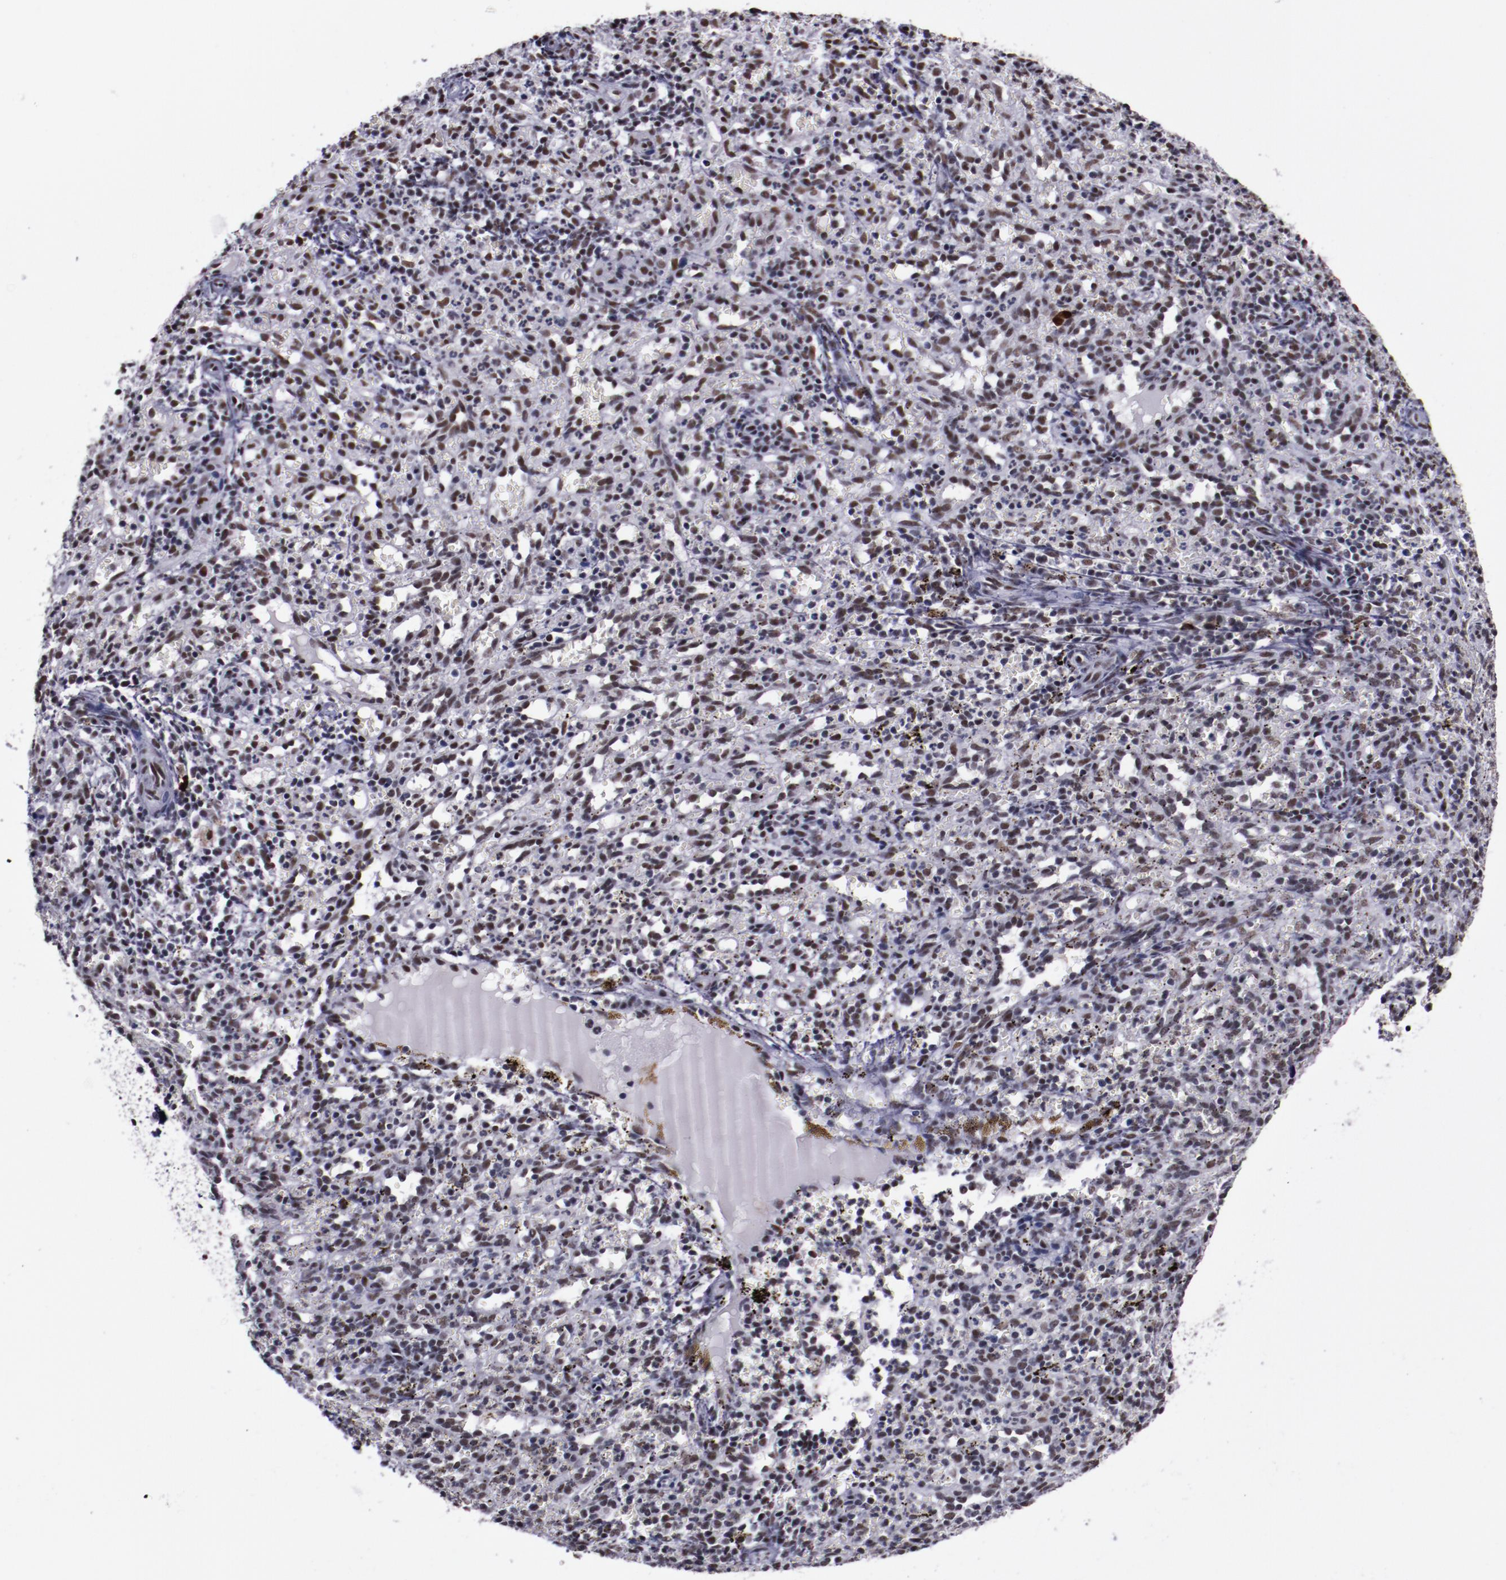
{"staining": {"intensity": "moderate", "quantity": "25%-75%", "location": "nuclear"}, "tissue": "spleen", "cell_type": "Cells in red pulp", "image_type": "normal", "snomed": [{"axis": "morphology", "description": "Normal tissue, NOS"}, {"axis": "topography", "description": "Spleen"}], "caption": "A brown stain shows moderate nuclear positivity of a protein in cells in red pulp of unremarkable spleen. (brown staining indicates protein expression, while blue staining denotes nuclei).", "gene": "PPP4R3A", "patient": {"sex": "female", "age": 10}}